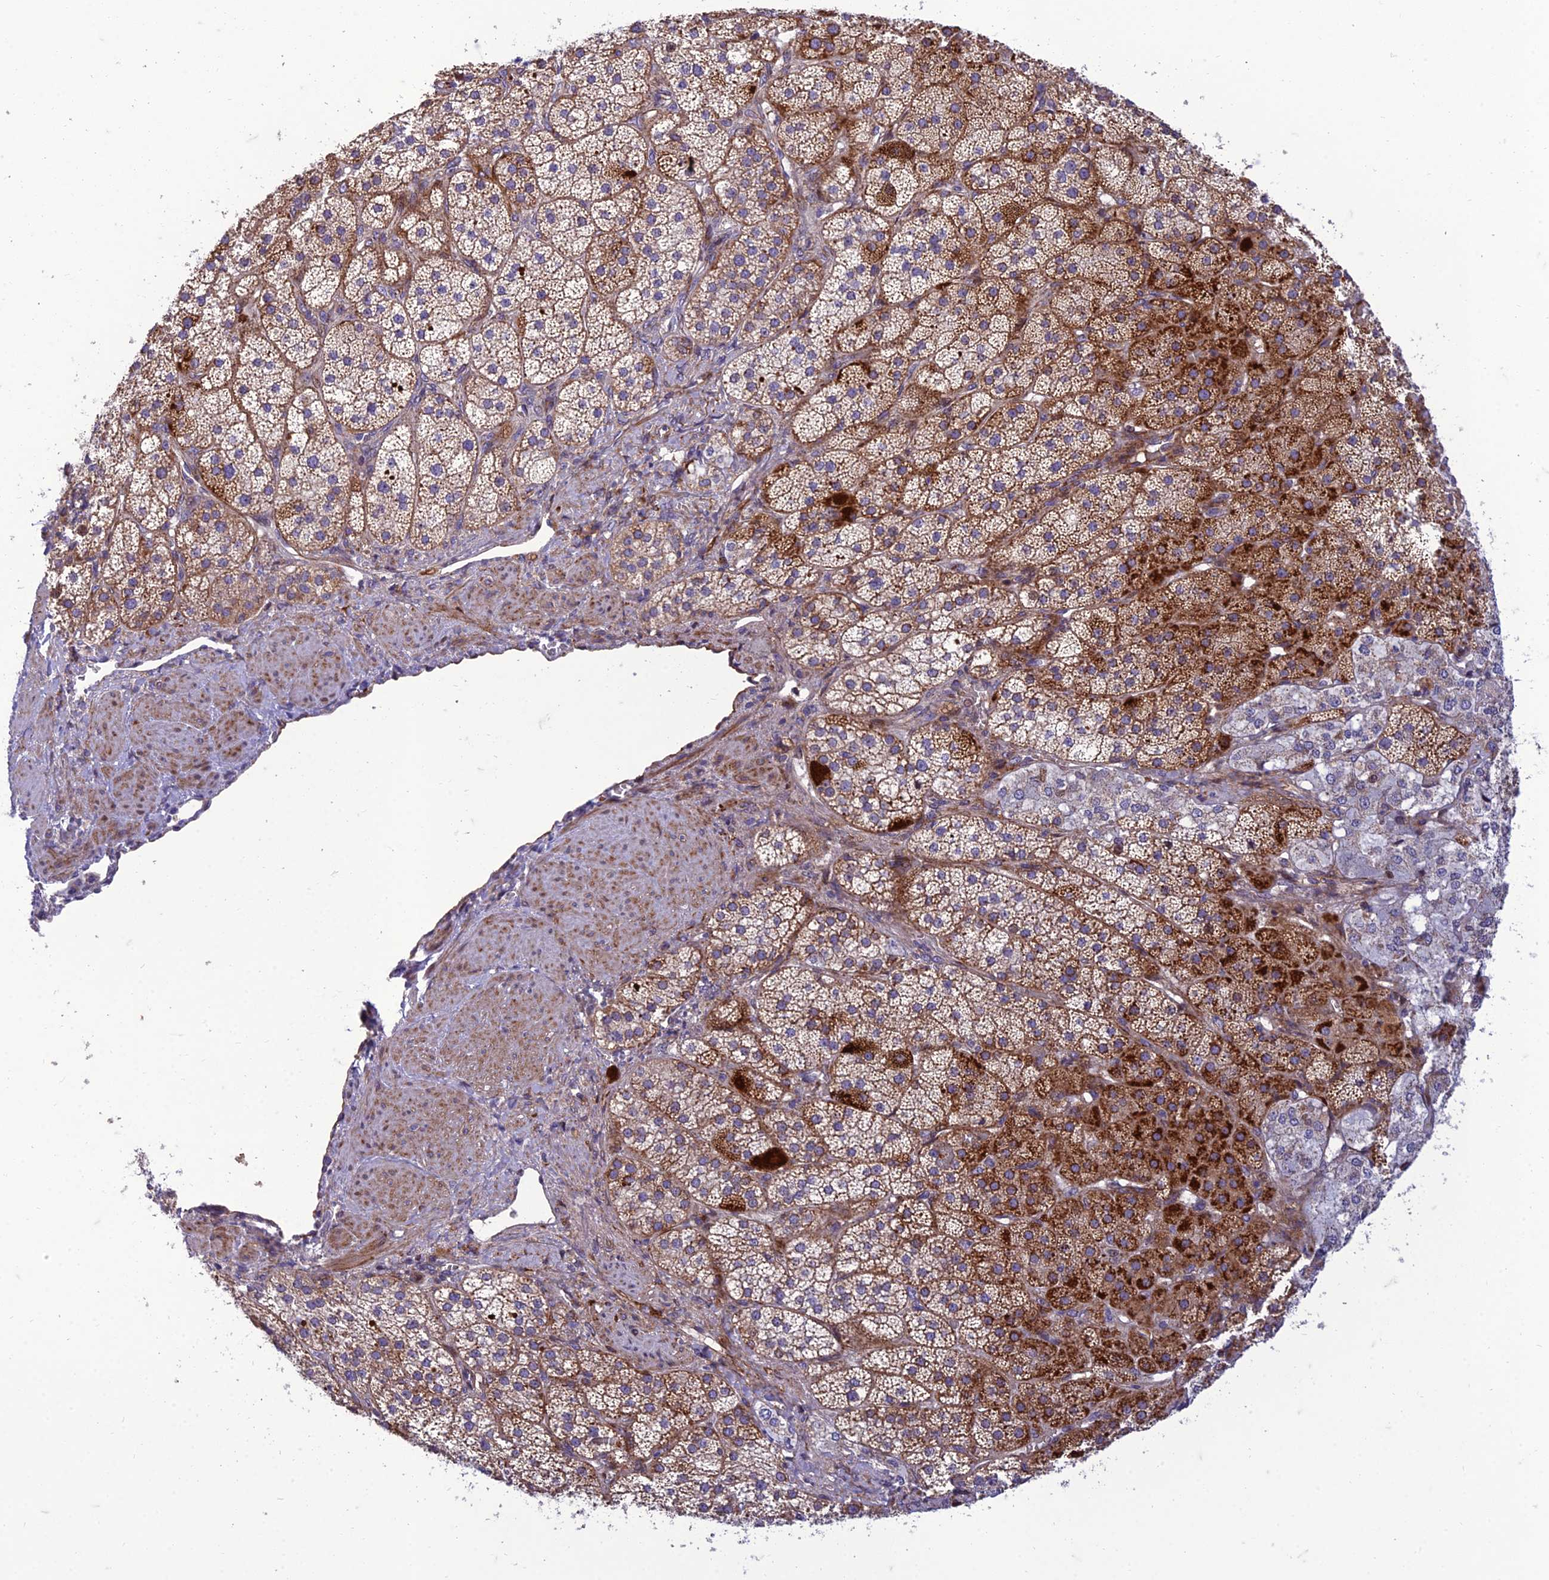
{"staining": {"intensity": "strong", "quantity": "25%-75%", "location": "cytoplasmic/membranous"}, "tissue": "adrenal gland", "cell_type": "Glandular cells", "image_type": "normal", "snomed": [{"axis": "morphology", "description": "Normal tissue, NOS"}, {"axis": "topography", "description": "Adrenal gland"}], "caption": "The image demonstrates staining of unremarkable adrenal gland, revealing strong cytoplasmic/membranous protein expression (brown color) within glandular cells.", "gene": "SEL1L3", "patient": {"sex": "male", "age": 57}}